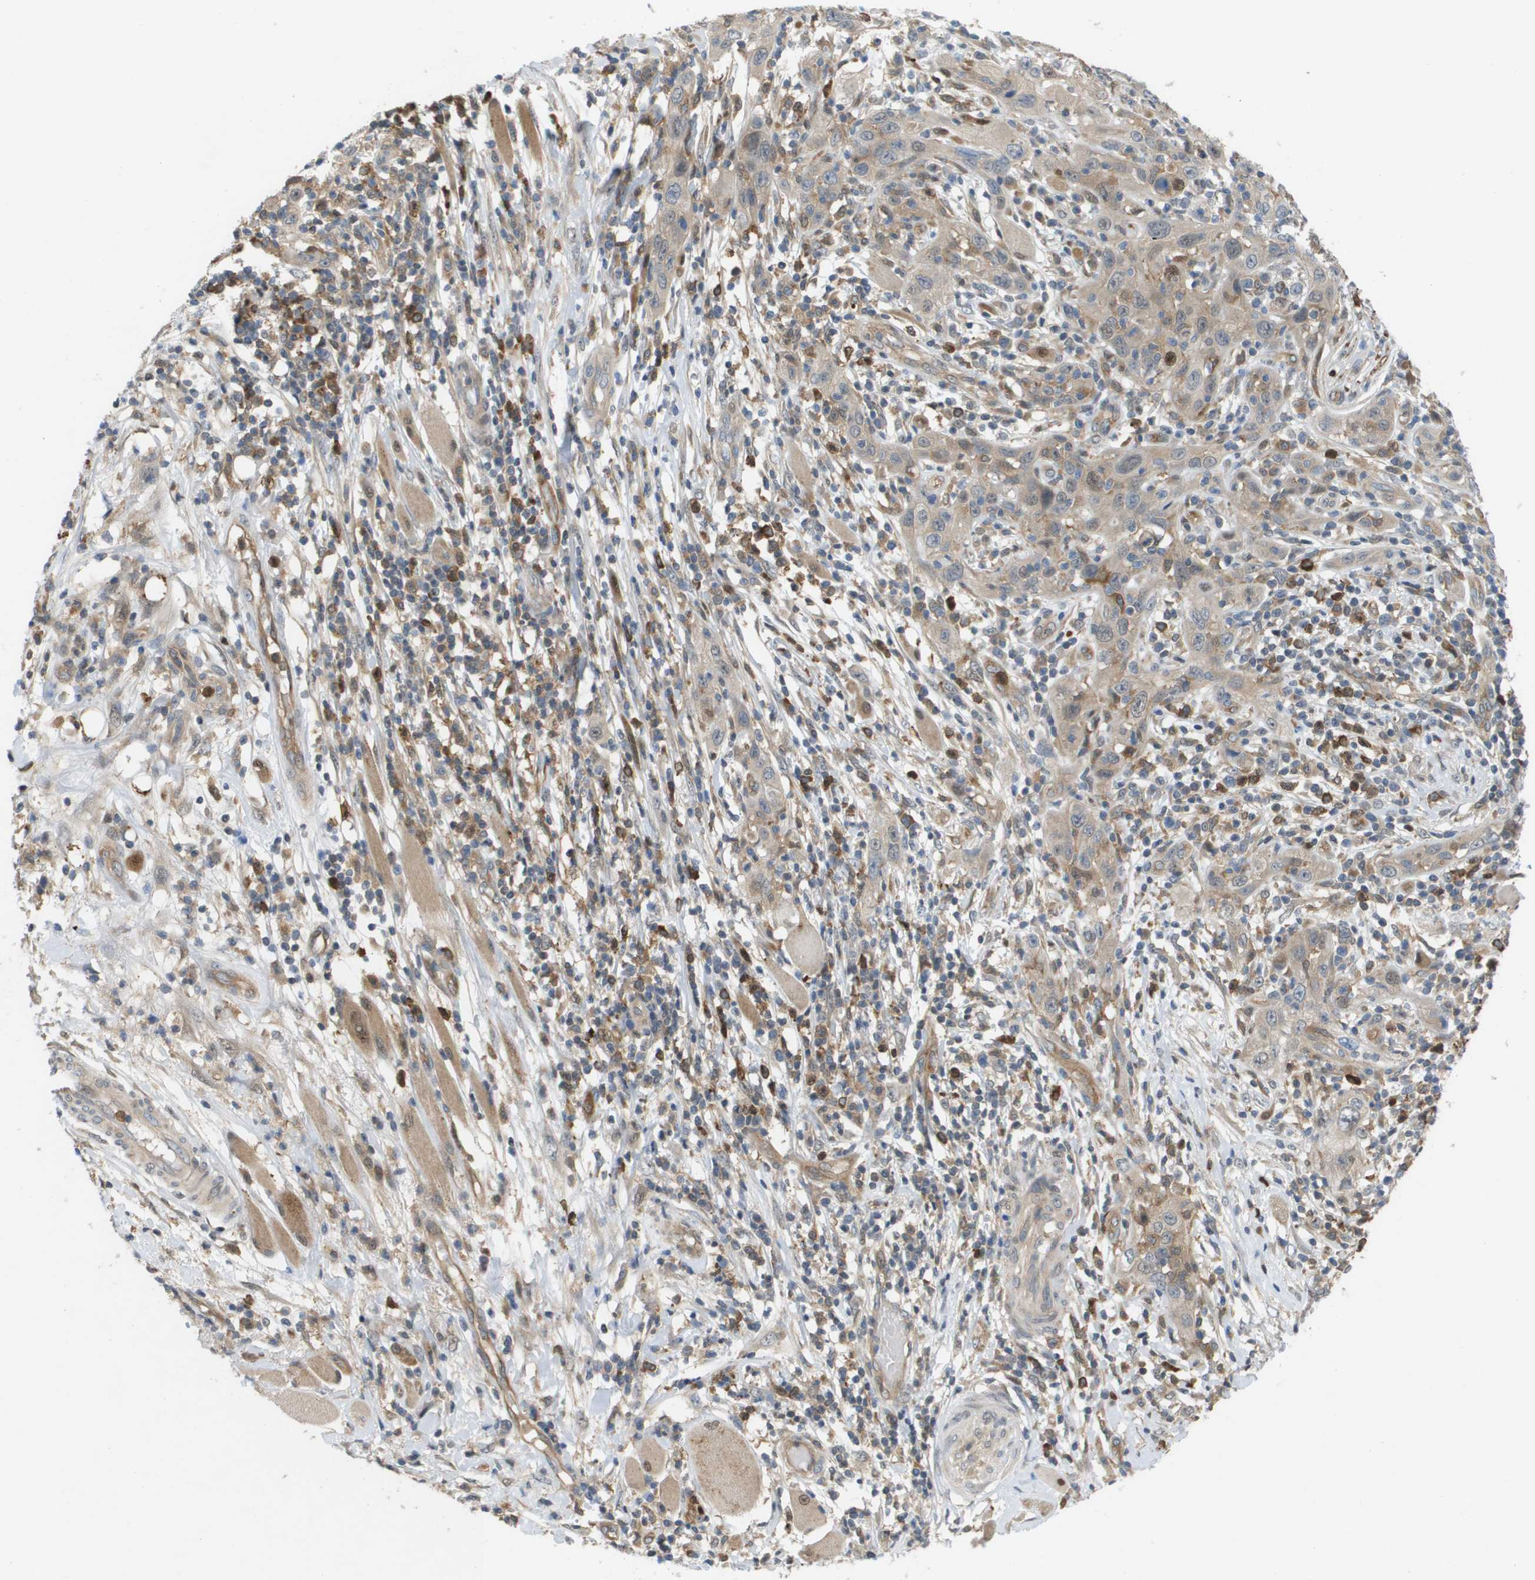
{"staining": {"intensity": "weak", "quantity": "25%-75%", "location": "cytoplasmic/membranous"}, "tissue": "skin cancer", "cell_type": "Tumor cells", "image_type": "cancer", "snomed": [{"axis": "morphology", "description": "Squamous cell carcinoma, NOS"}, {"axis": "topography", "description": "Skin"}], "caption": "Weak cytoplasmic/membranous positivity is present in approximately 25%-75% of tumor cells in skin cancer (squamous cell carcinoma). The staining is performed using DAB brown chromogen to label protein expression. The nuclei are counter-stained blue using hematoxylin.", "gene": "PALD1", "patient": {"sex": "female", "age": 88}}